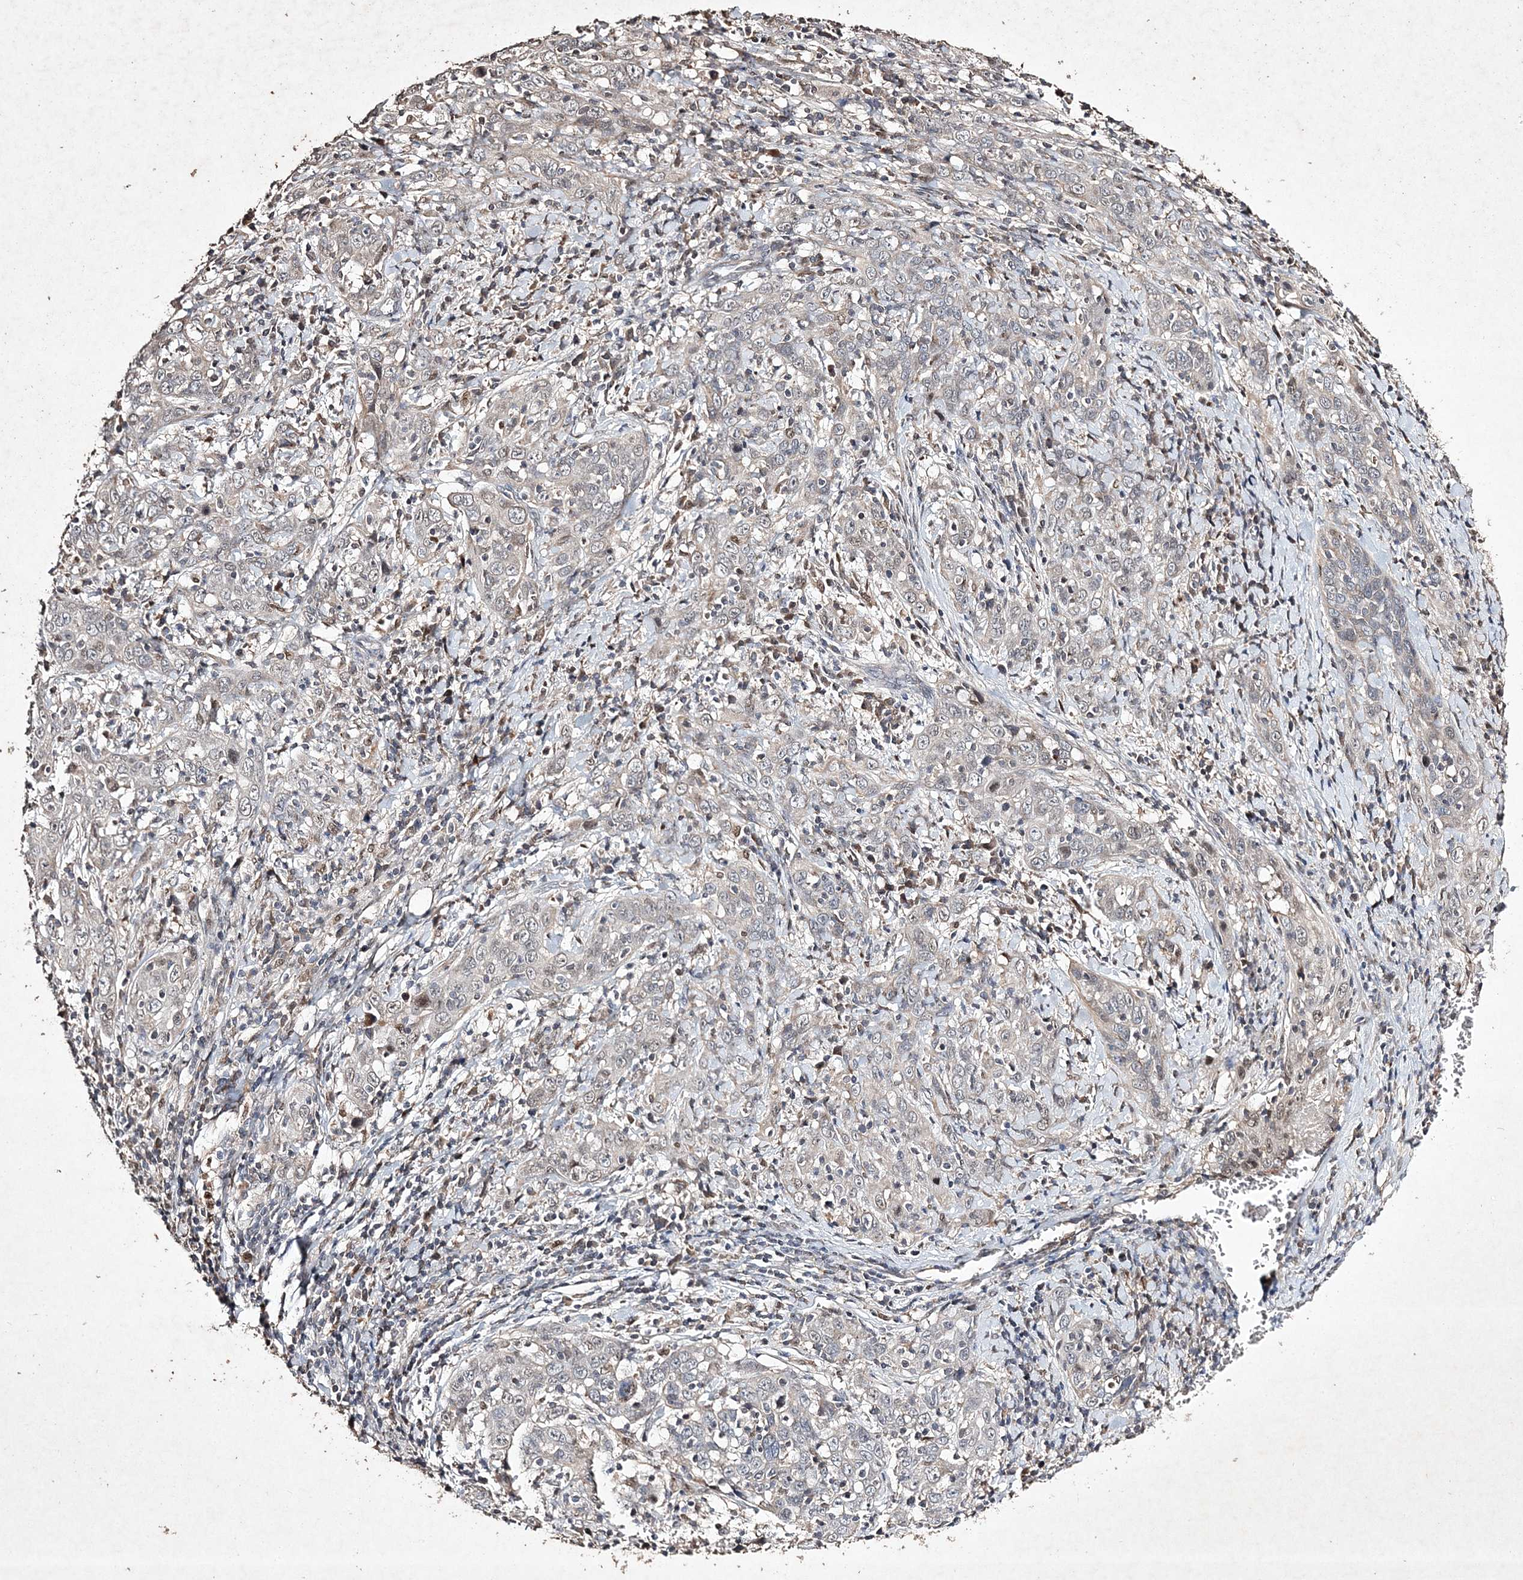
{"staining": {"intensity": "negative", "quantity": "none", "location": "none"}, "tissue": "cervical cancer", "cell_type": "Tumor cells", "image_type": "cancer", "snomed": [{"axis": "morphology", "description": "Squamous cell carcinoma, NOS"}, {"axis": "topography", "description": "Cervix"}], "caption": "Human squamous cell carcinoma (cervical) stained for a protein using immunohistochemistry shows no staining in tumor cells.", "gene": "C3orf38", "patient": {"sex": "female", "age": 46}}